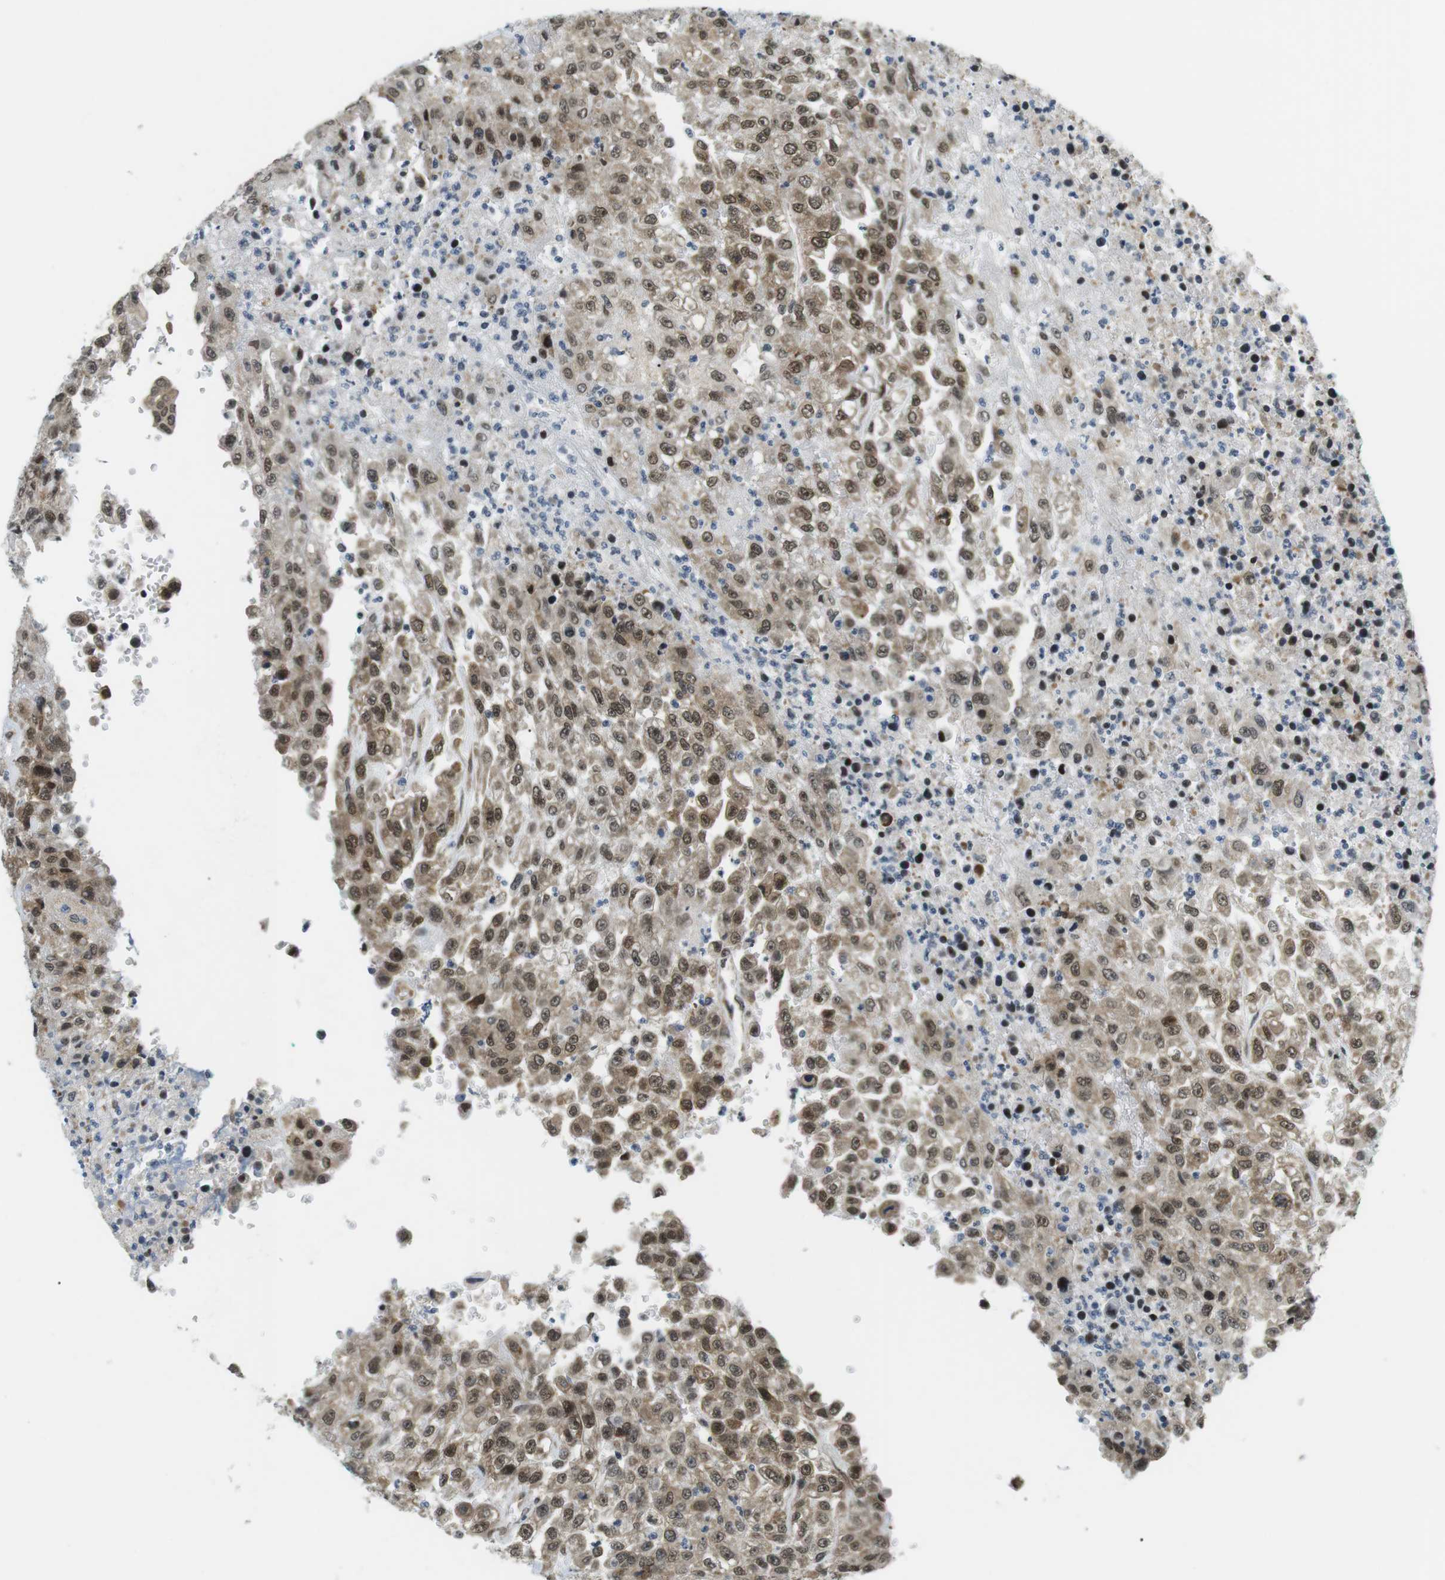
{"staining": {"intensity": "moderate", "quantity": ">75%", "location": "cytoplasmic/membranous,nuclear"}, "tissue": "urothelial cancer", "cell_type": "Tumor cells", "image_type": "cancer", "snomed": [{"axis": "morphology", "description": "Urothelial carcinoma, High grade"}, {"axis": "topography", "description": "Urinary bladder"}], "caption": "Tumor cells display medium levels of moderate cytoplasmic/membranous and nuclear expression in approximately >75% of cells in human urothelial cancer. (IHC, brightfield microscopy, high magnification).", "gene": "CSNK2B", "patient": {"sex": "male", "age": 46}}